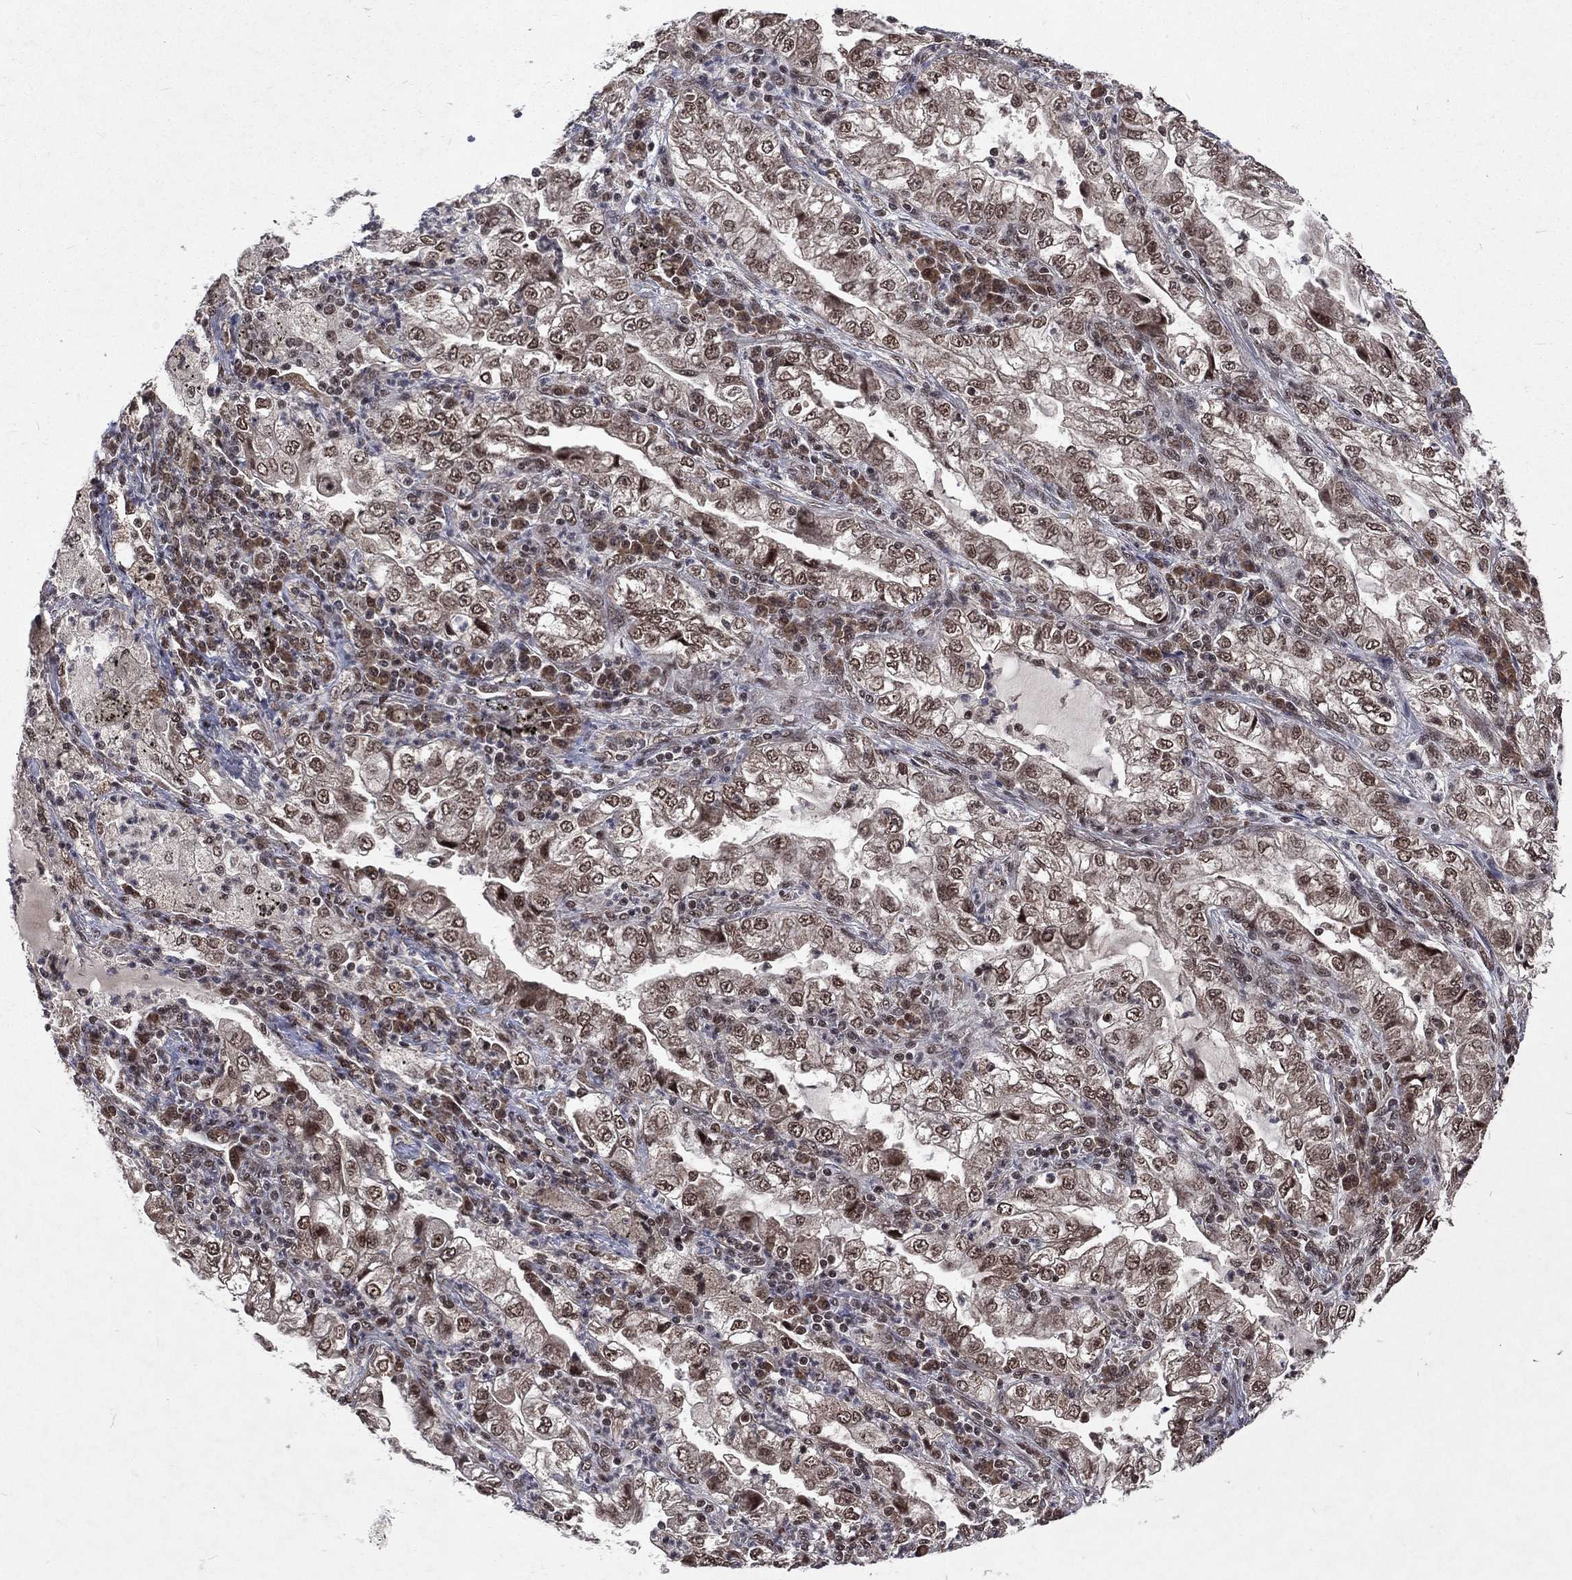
{"staining": {"intensity": "moderate", "quantity": ">75%", "location": "nuclear"}, "tissue": "lung cancer", "cell_type": "Tumor cells", "image_type": "cancer", "snomed": [{"axis": "morphology", "description": "Adenocarcinoma, NOS"}, {"axis": "topography", "description": "Lung"}], "caption": "A high-resolution histopathology image shows immunohistochemistry staining of adenocarcinoma (lung), which reveals moderate nuclear positivity in approximately >75% of tumor cells.", "gene": "DMAP1", "patient": {"sex": "female", "age": 73}}